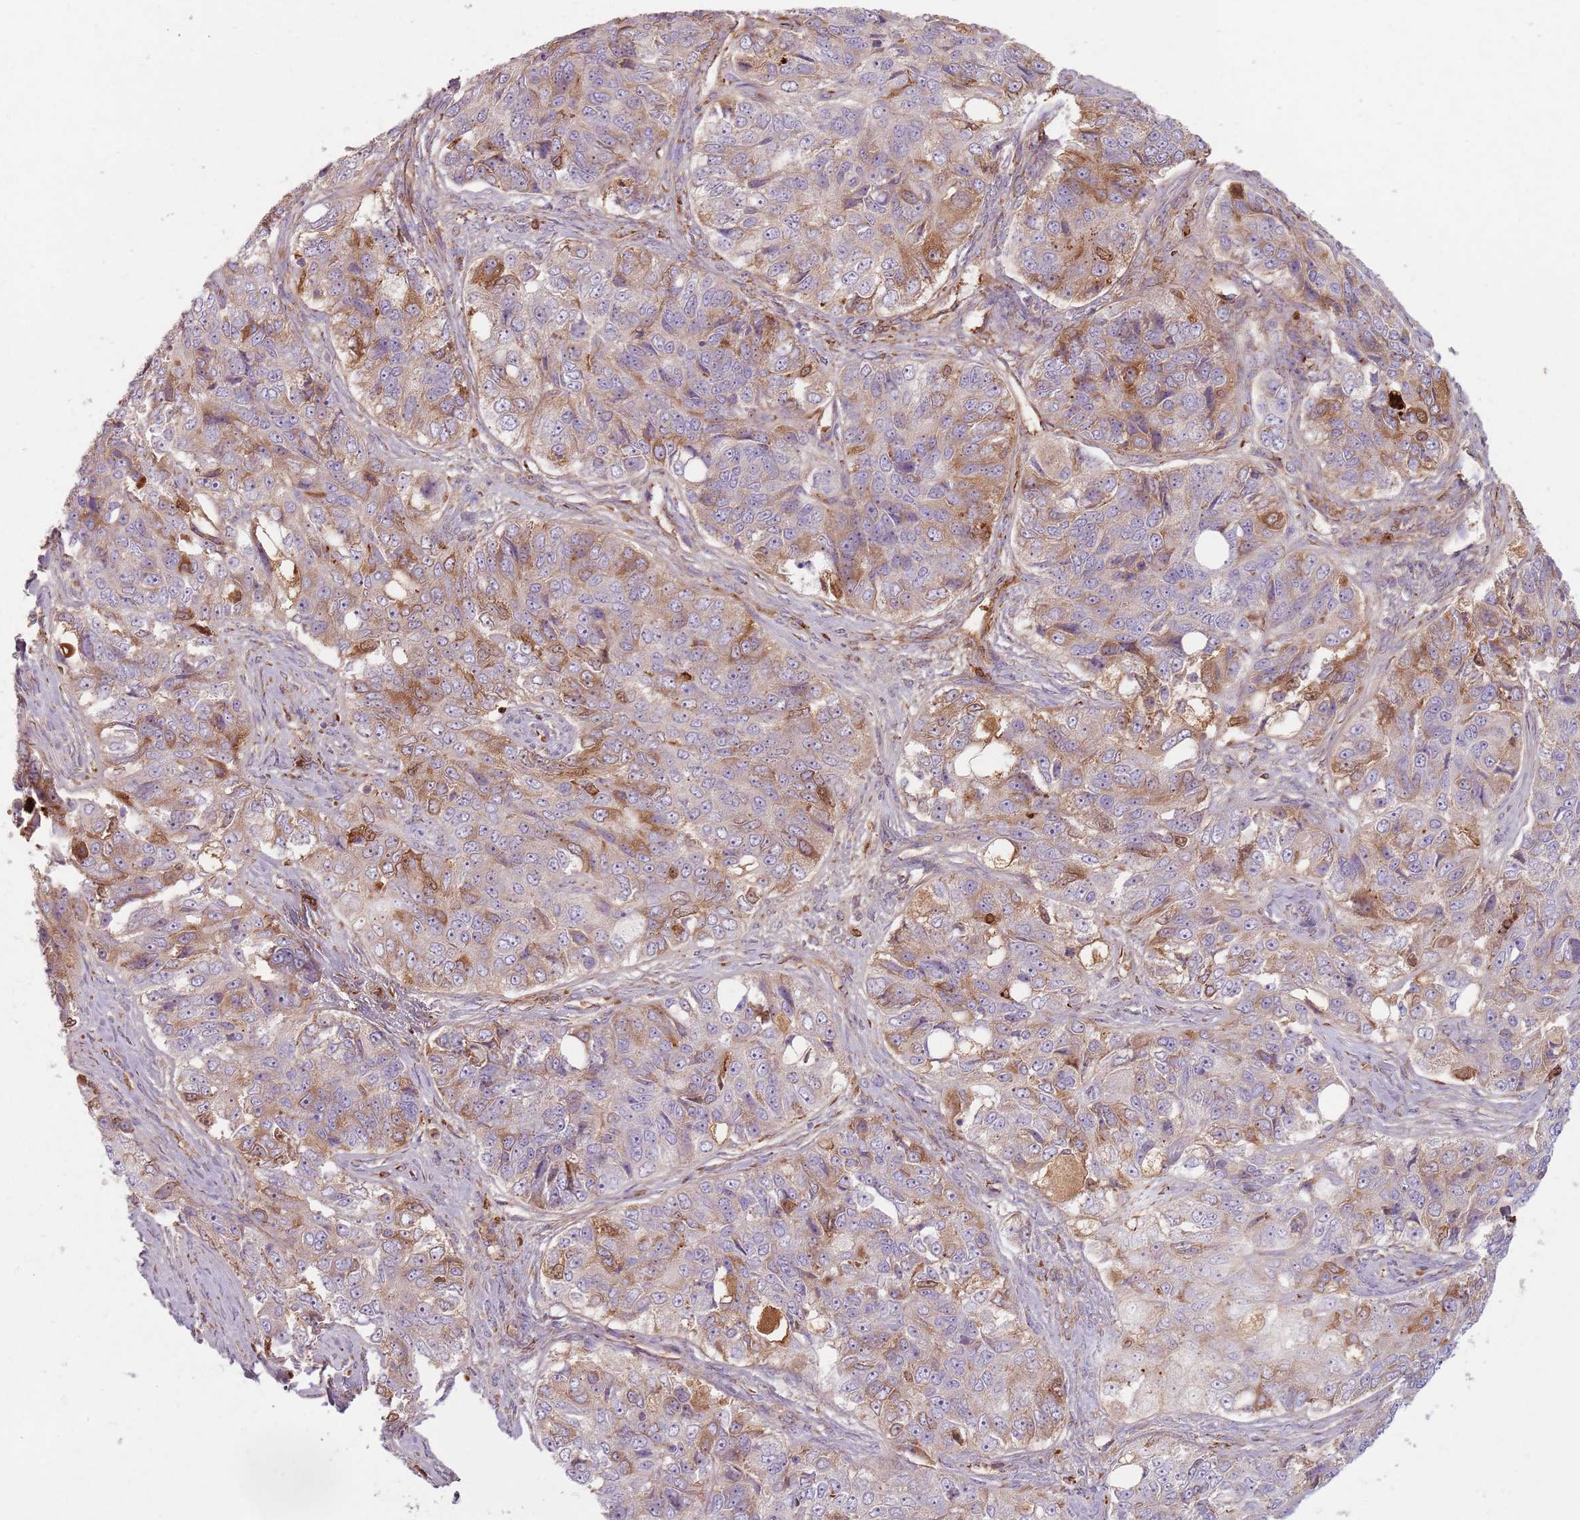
{"staining": {"intensity": "moderate", "quantity": "25%-75%", "location": "cytoplasmic/membranous"}, "tissue": "ovarian cancer", "cell_type": "Tumor cells", "image_type": "cancer", "snomed": [{"axis": "morphology", "description": "Carcinoma, endometroid"}, {"axis": "topography", "description": "Ovary"}], "caption": "Moderate cytoplasmic/membranous staining is present in about 25%-75% of tumor cells in ovarian cancer (endometroid carcinoma).", "gene": "COLGALT1", "patient": {"sex": "female", "age": 51}}